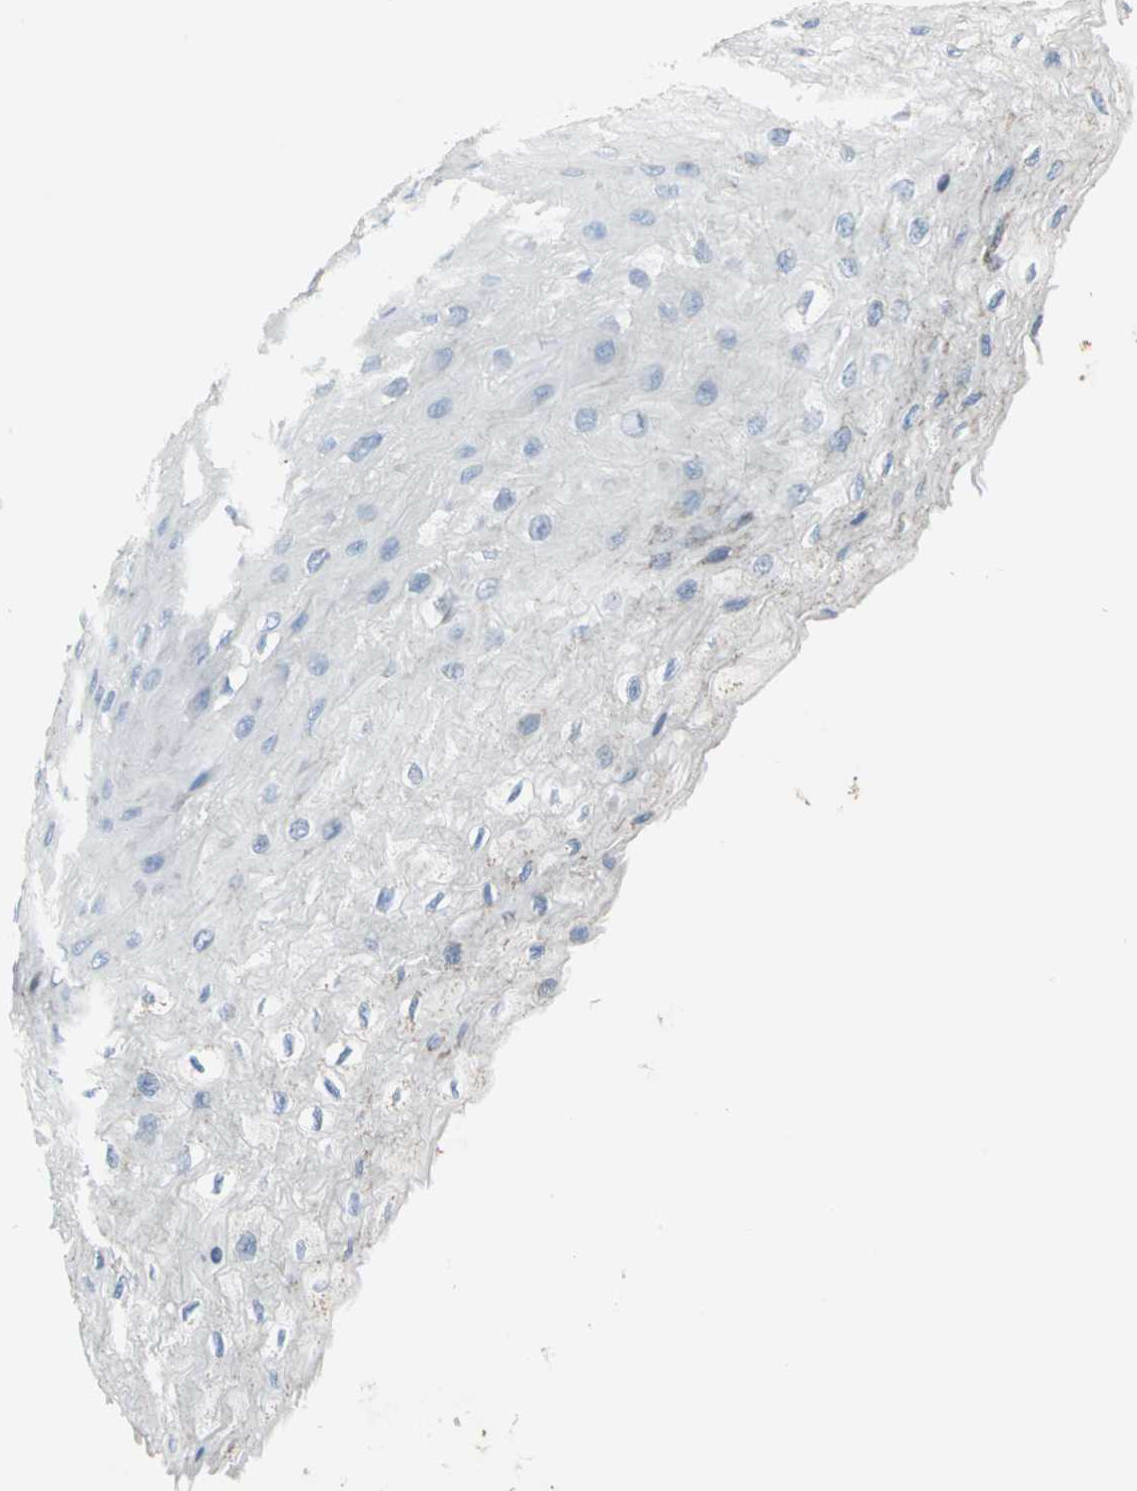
{"staining": {"intensity": "negative", "quantity": "none", "location": "none"}, "tissue": "esophagus", "cell_type": "Squamous epithelial cells", "image_type": "normal", "snomed": [{"axis": "morphology", "description": "Normal tissue, NOS"}, {"axis": "topography", "description": "Esophagus"}], "caption": "An IHC image of normal esophagus is shown. There is no staining in squamous epithelial cells of esophagus.", "gene": "ALOX15", "patient": {"sex": "female", "age": 72}}